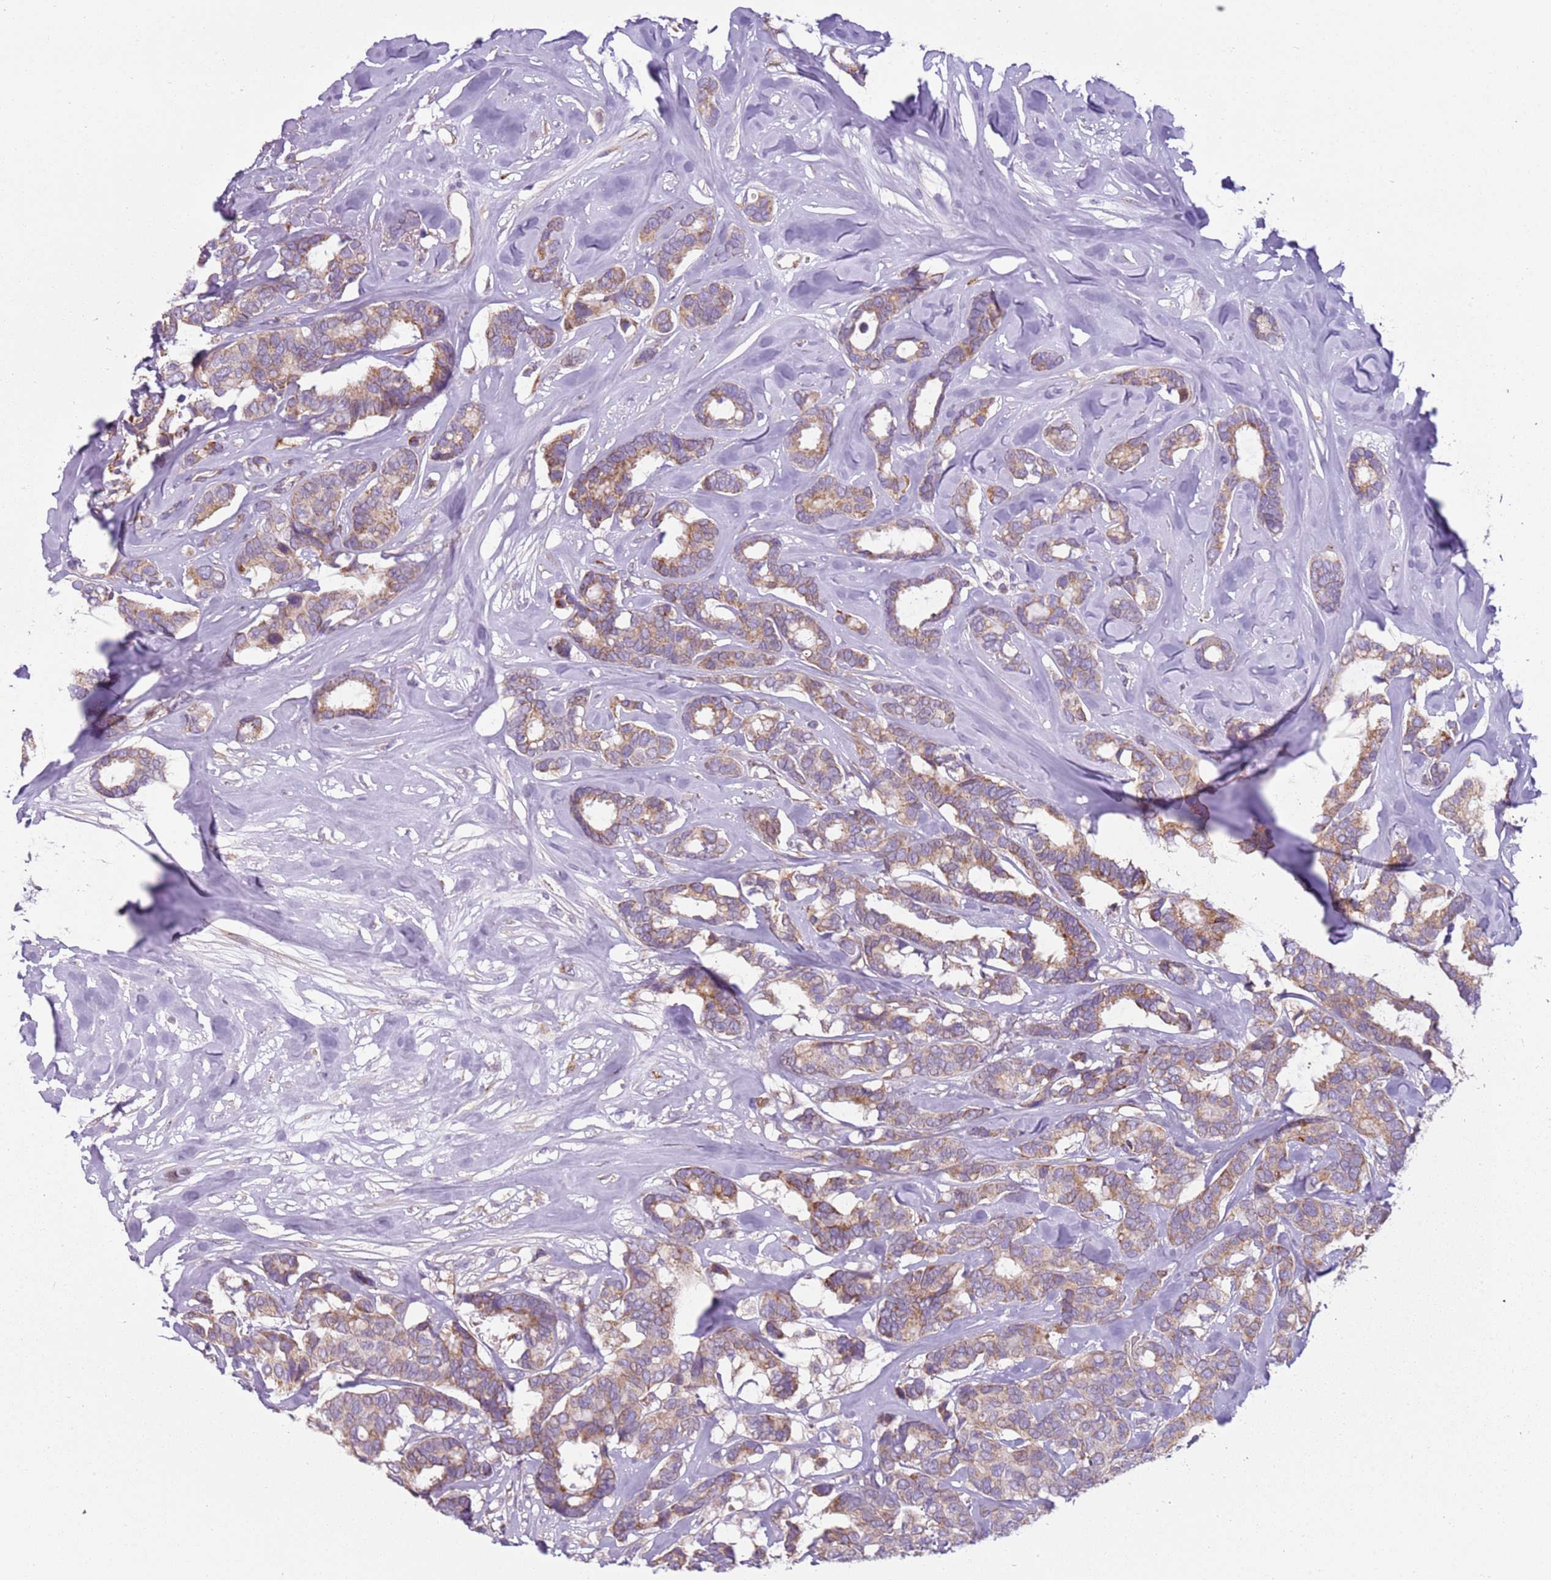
{"staining": {"intensity": "moderate", "quantity": ">75%", "location": "cytoplasmic/membranous"}, "tissue": "breast cancer", "cell_type": "Tumor cells", "image_type": "cancer", "snomed": [{"axis": "morphology", "description": "Duct carcinoma"}, {"axis": "topography", "description": "Breast"}], "caption": "This histopathology image demonstrates breast cancer stained with IHC to label a protein in brown. The cytoplasmic/membranous of tumor cells show moderate positivity for the protein. Nuclei are counter-stained blue.", "gene": "TMEM200C", "patient": {"sex": "female", "age": 87}}